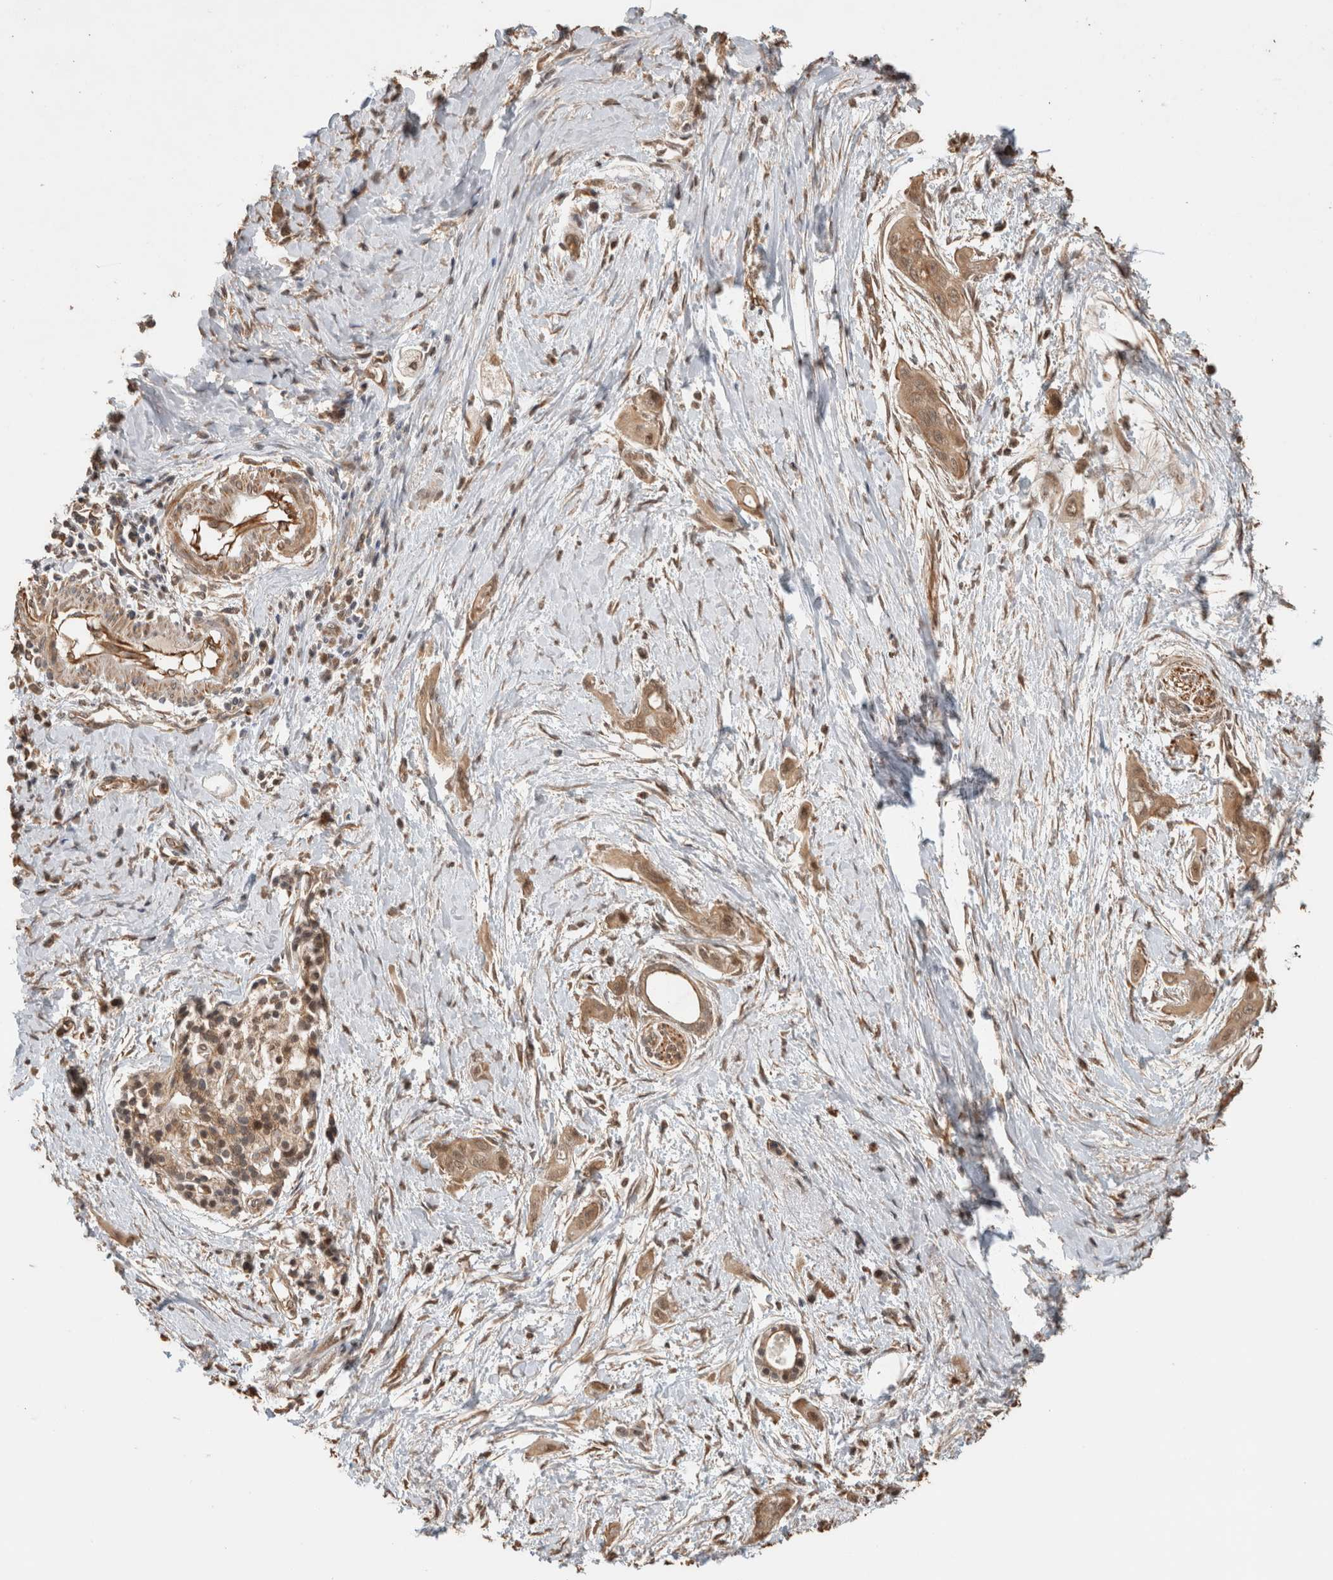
{"staining": {"intensity": "moderate", "quantity": ">75%", "location": "cytoplasmic/membranous"}, "tissue": "pancreatic cancer", "cell_type": "Tumor cells", "image_type": "cancer", "snomed": [{"axis": "morphology", "description": "Adenocarcinoma, NOS"}, {"axis": "topography", "description": "Pancreas"}], "caption": "Brown immunohistochemical staining in adenocarcinoma (pancreatic) displays moderate cytoplasmic/membranous expression in approximately >75% of tumor cells.", "gene": "OTUD6B", "patient": {"sex": "male", "age": 59}}